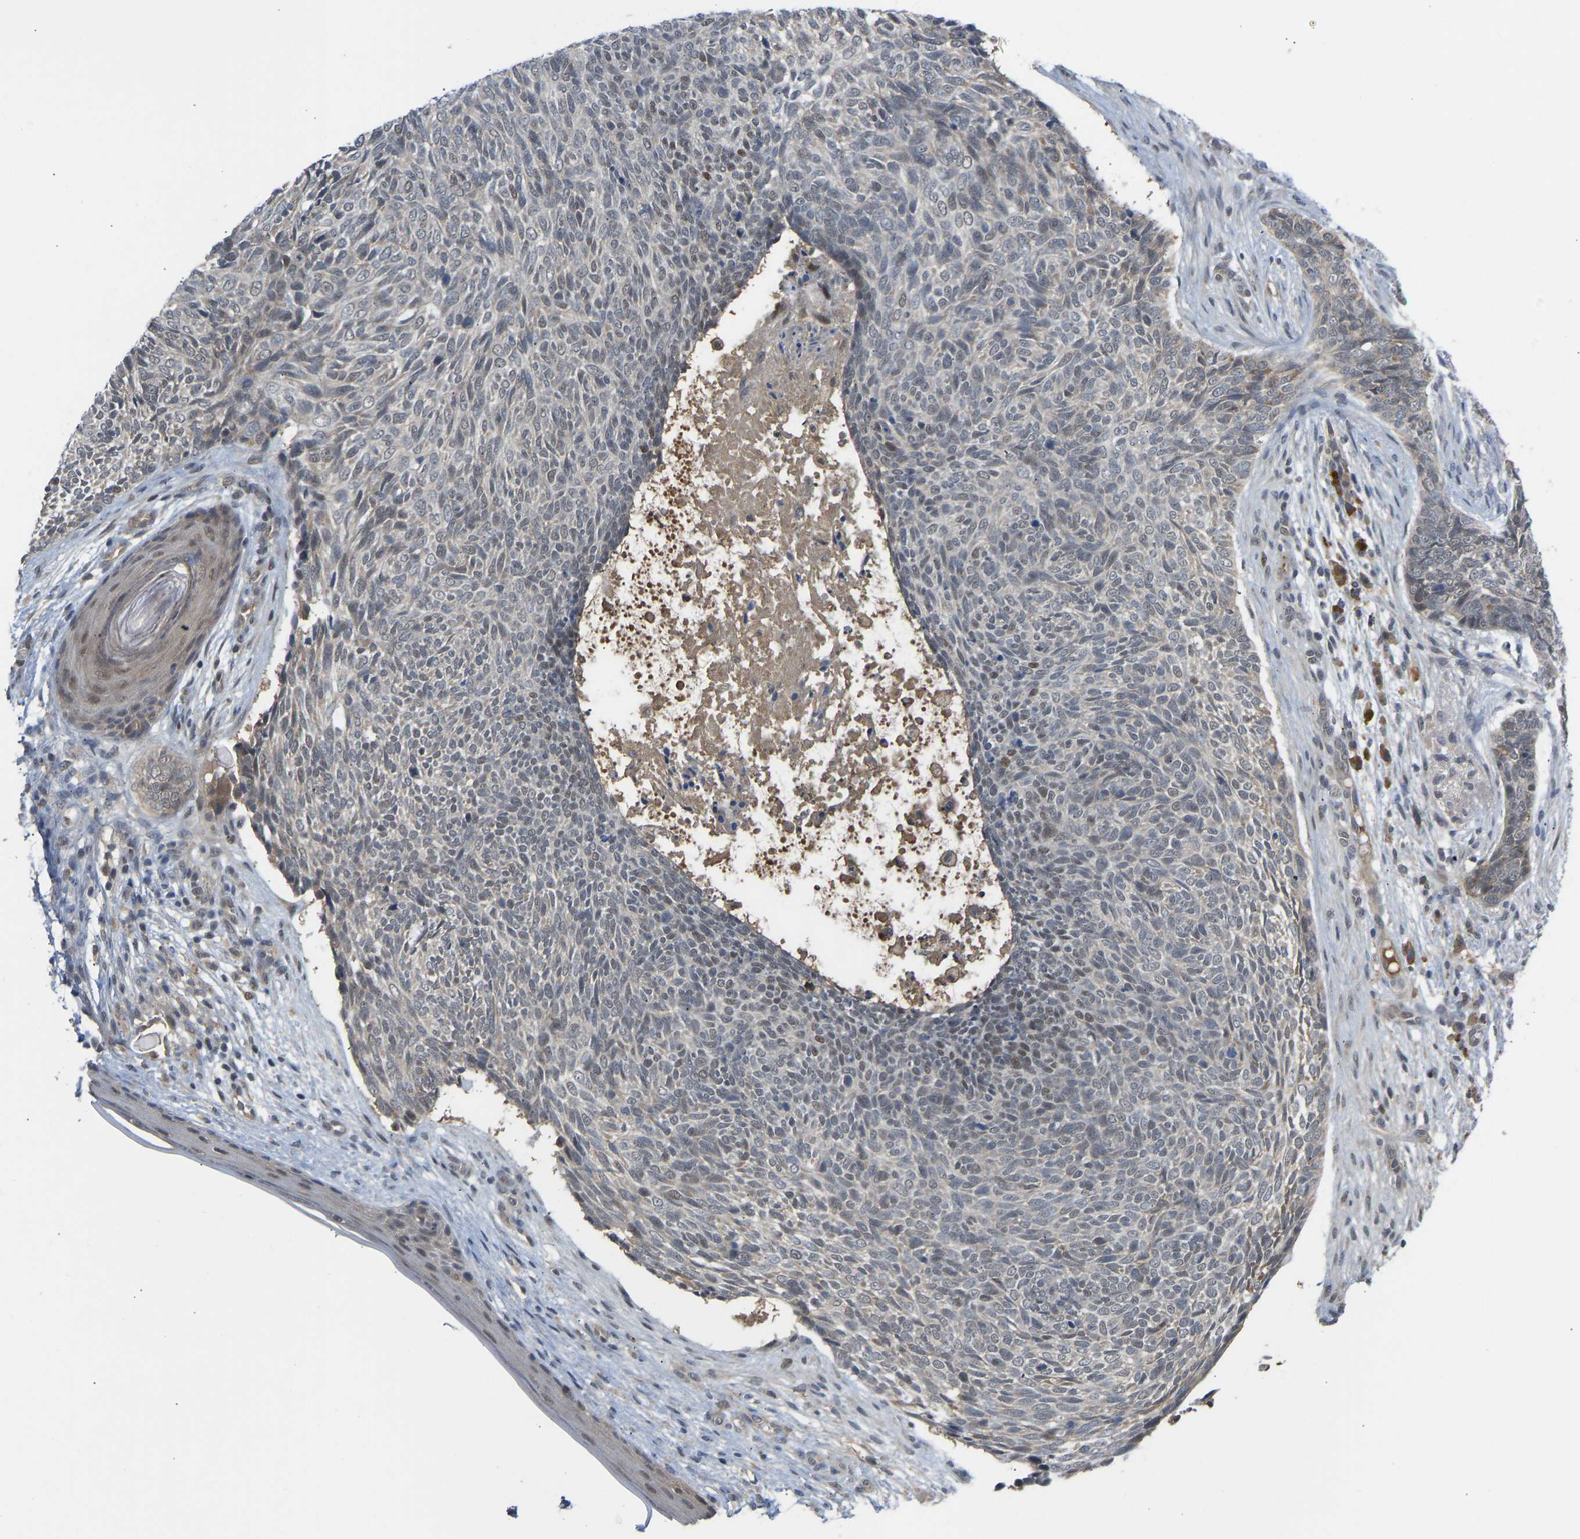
{"staining": {"intensity": "weak", "quantity": "25%-75%", "location": "nuclear"}, "tissue": "skin cancer", "cell_type": "Tumor cells", "image_type": "cancer", "snomed": [{"axis": "morphology", "description": "Basal cell carcinoma"}, {"axis": "topography", "description": "Skin"}], "caption": "Skin cancer (basal cell carcinoma) stained with DAB (3,3'-diaminobenzidine) immunohistochemistry exhibits low levels of weak nuclear expression in approximately 25%-75% of tumor cells.", "gene": "ZNF251", "patient": {"sex": "female", "age": 84}}